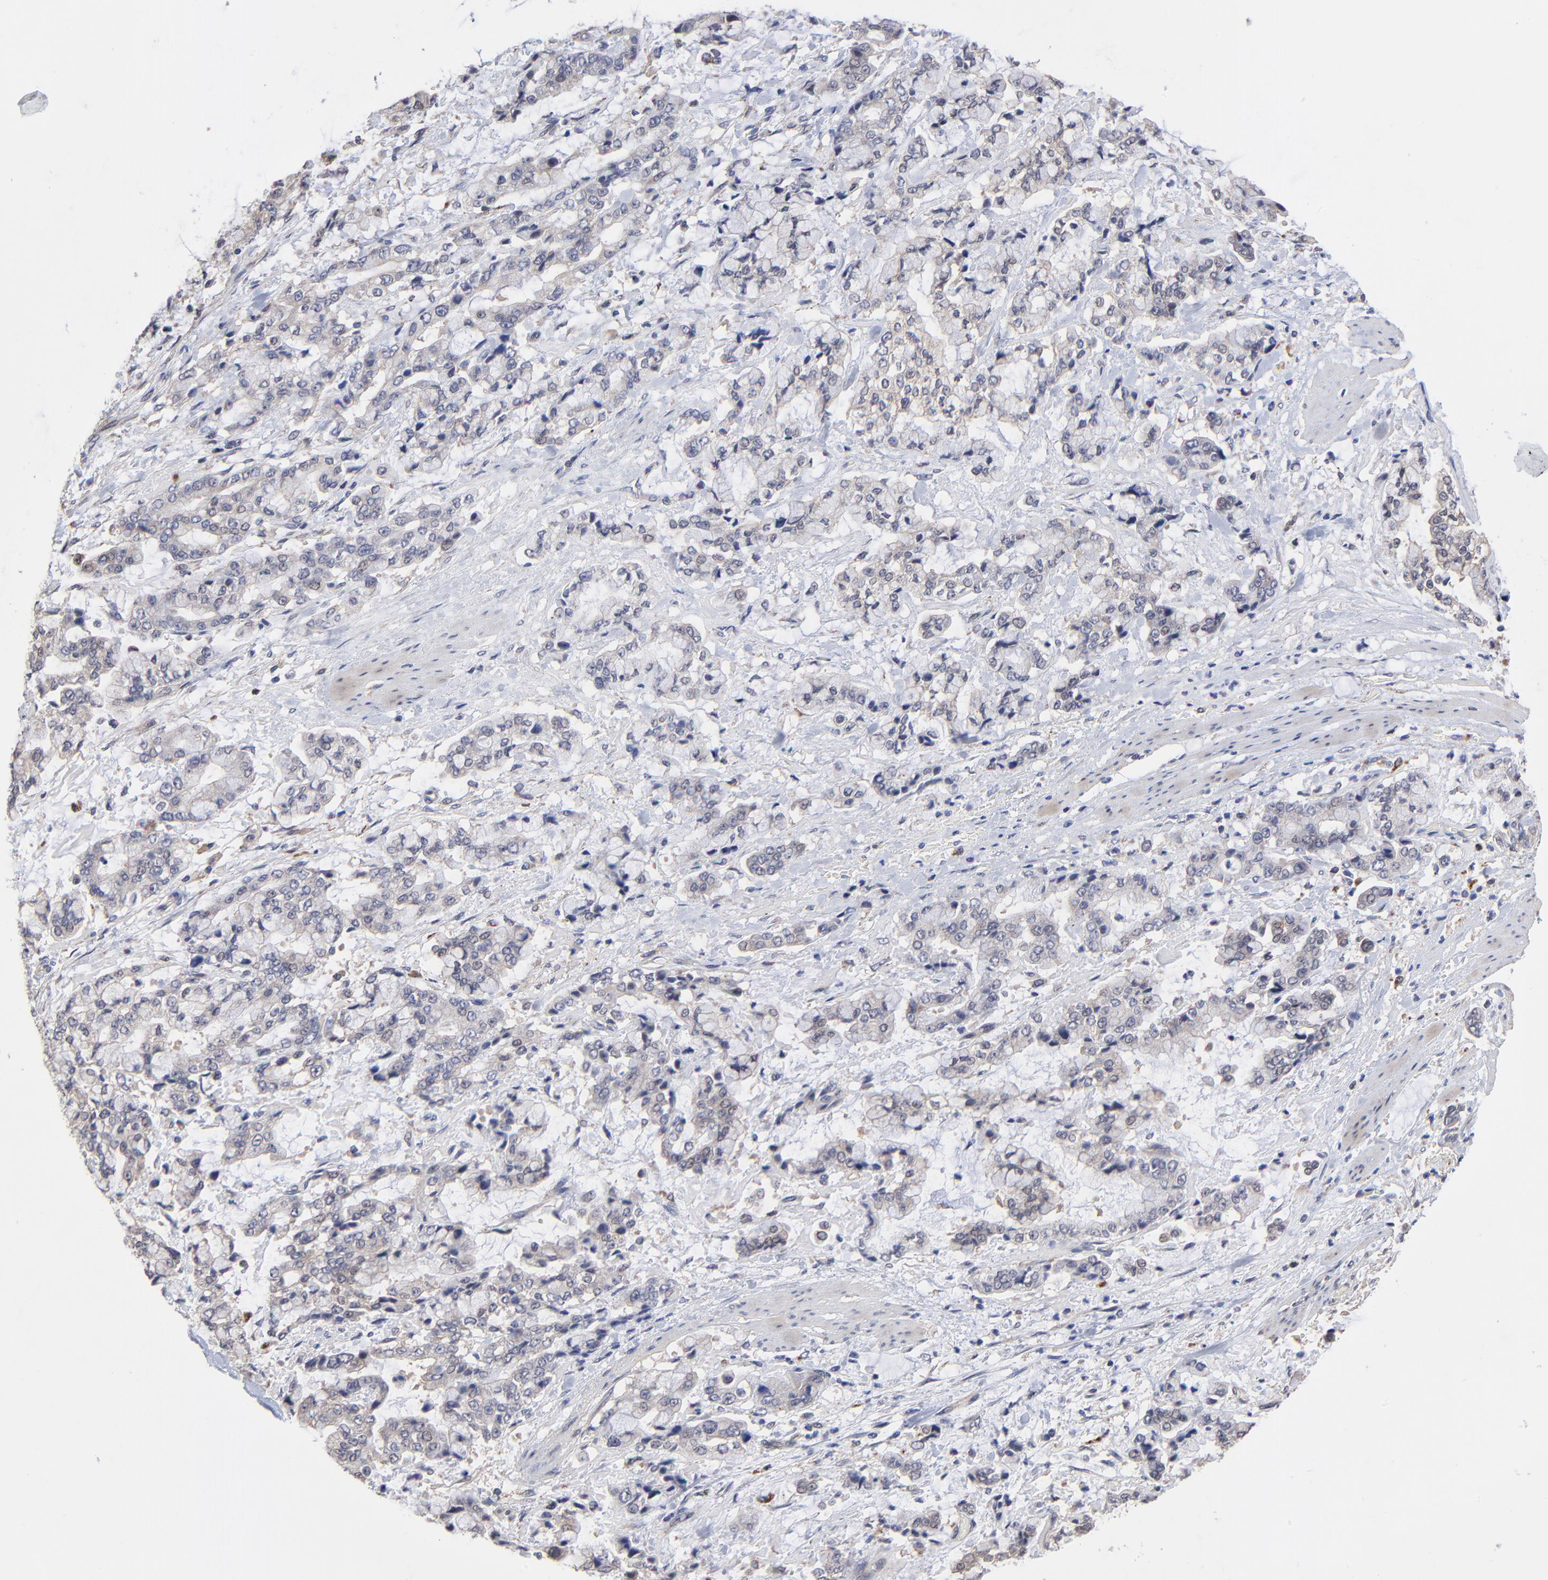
{"staining": {"intensity": "weak", "quantity": "<25%", "location": "cytoplasmic/membranous"}, "tissue": "stomach cancer", "cell_type": "Tumor cells", "image_type": "cancer", "snomed": [{"axis": "morphology", "description": "Normal tissue, NOS"}, {"axis": "morphology", "description": "Adenocarcinoma, NOS"}, {"axis": "topography", "description": "Stomach, upper"}, {"axis": "topography", "description": "Stomach"}], "caption": "IHC image of neoplastic tissue: stomach adenocarcinoma stained with DAB (3,3'-diaminobenzidine) shows no significant protein expression in tumor cells.", "gene": "PDE4B", "patient": {"sex": "male", "age": 76}}